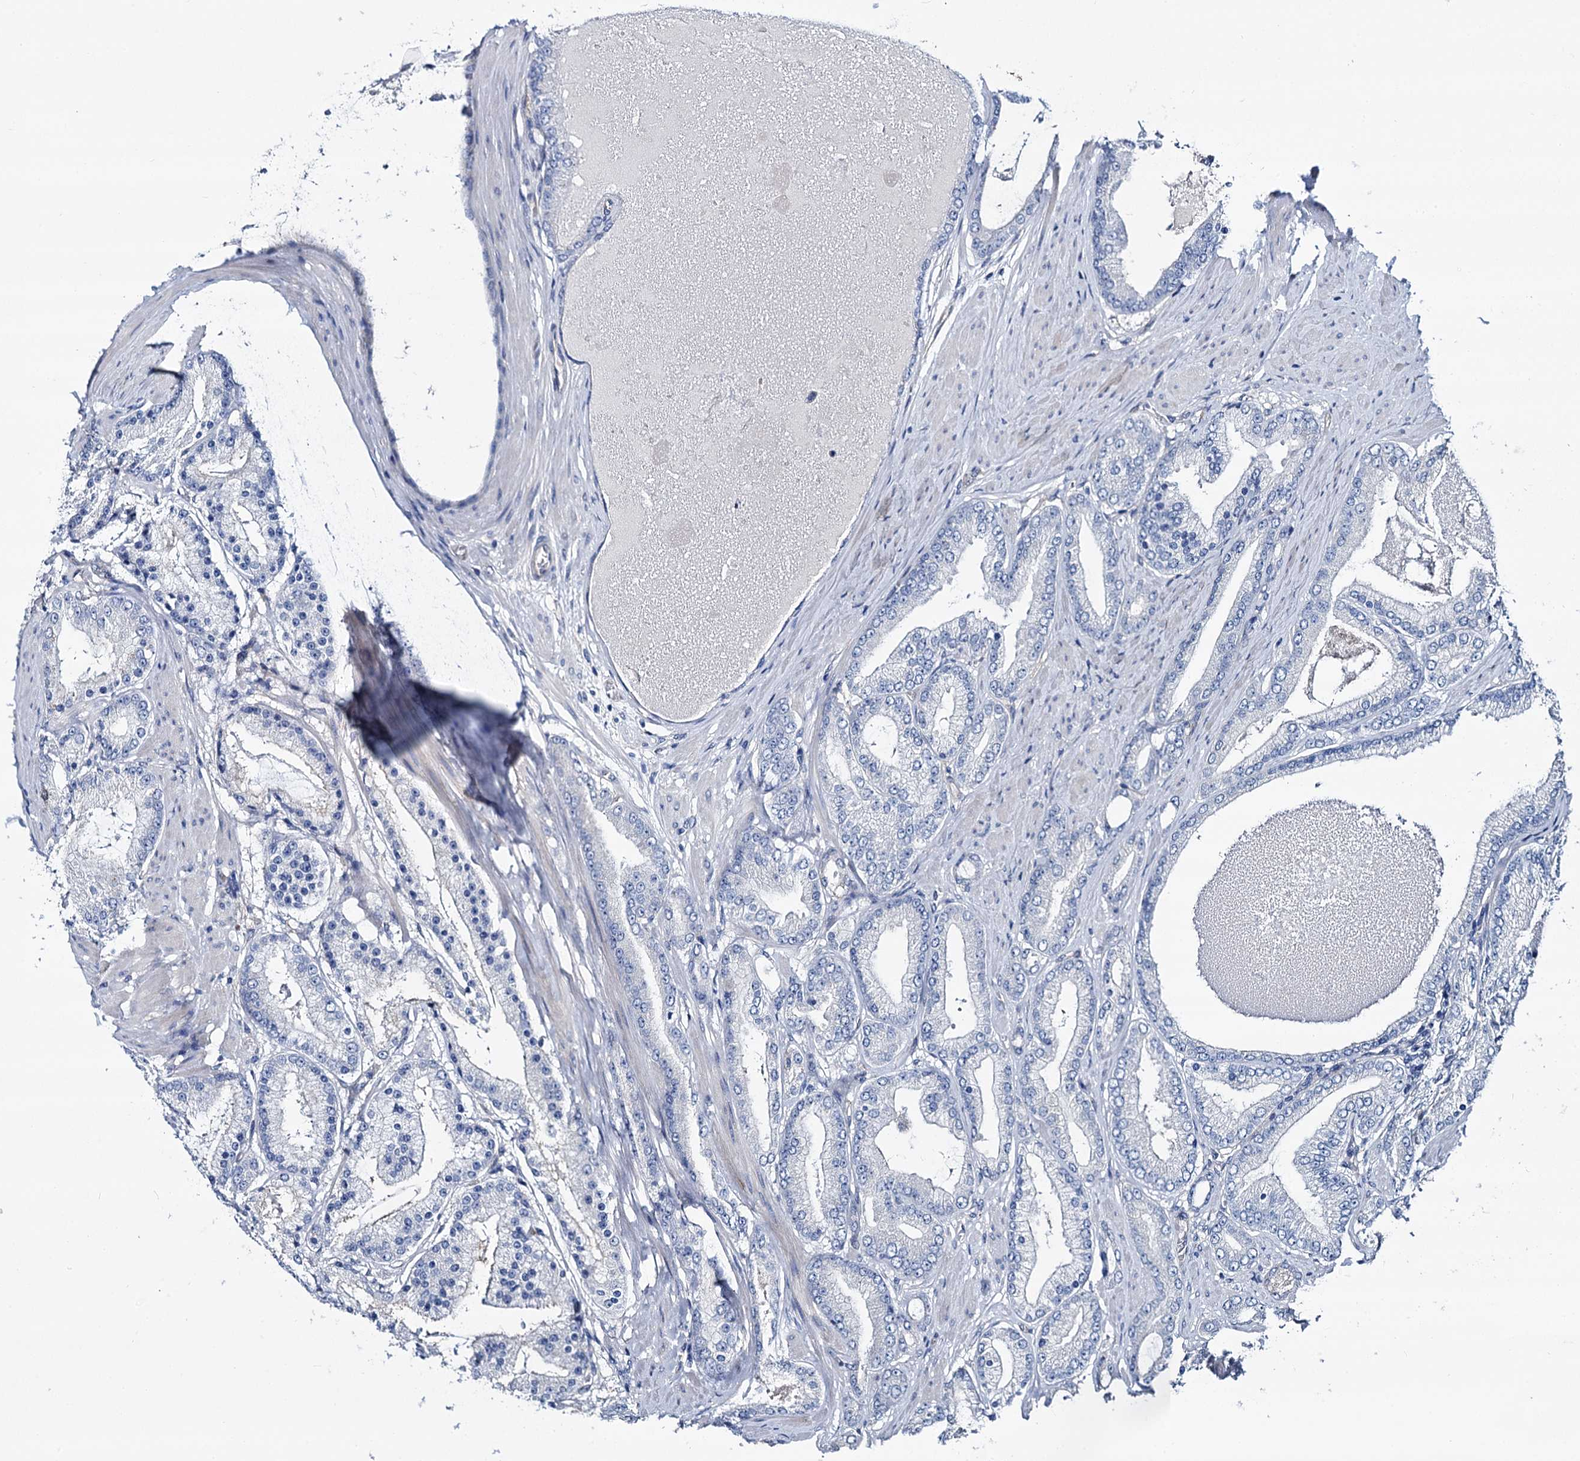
{"staining": {"intensity": "negative", "quantity": "none", "location": "none"}, "tissue": "prostate cancer", "cell_type": "Tumor cells", "image_type": "cancer", "snomed": [{"axis": "morphology", "description": "Adenocarcinoma, High grade"}, {"axis": "topography", "description": "Prostate"}], "caption": "Tumor cells show no significant protein staining in prostate cancer (adenocarcinoma (high-grade)).", "gene": "STXBP1", "patient": {"sex": "male", "age": 59}}